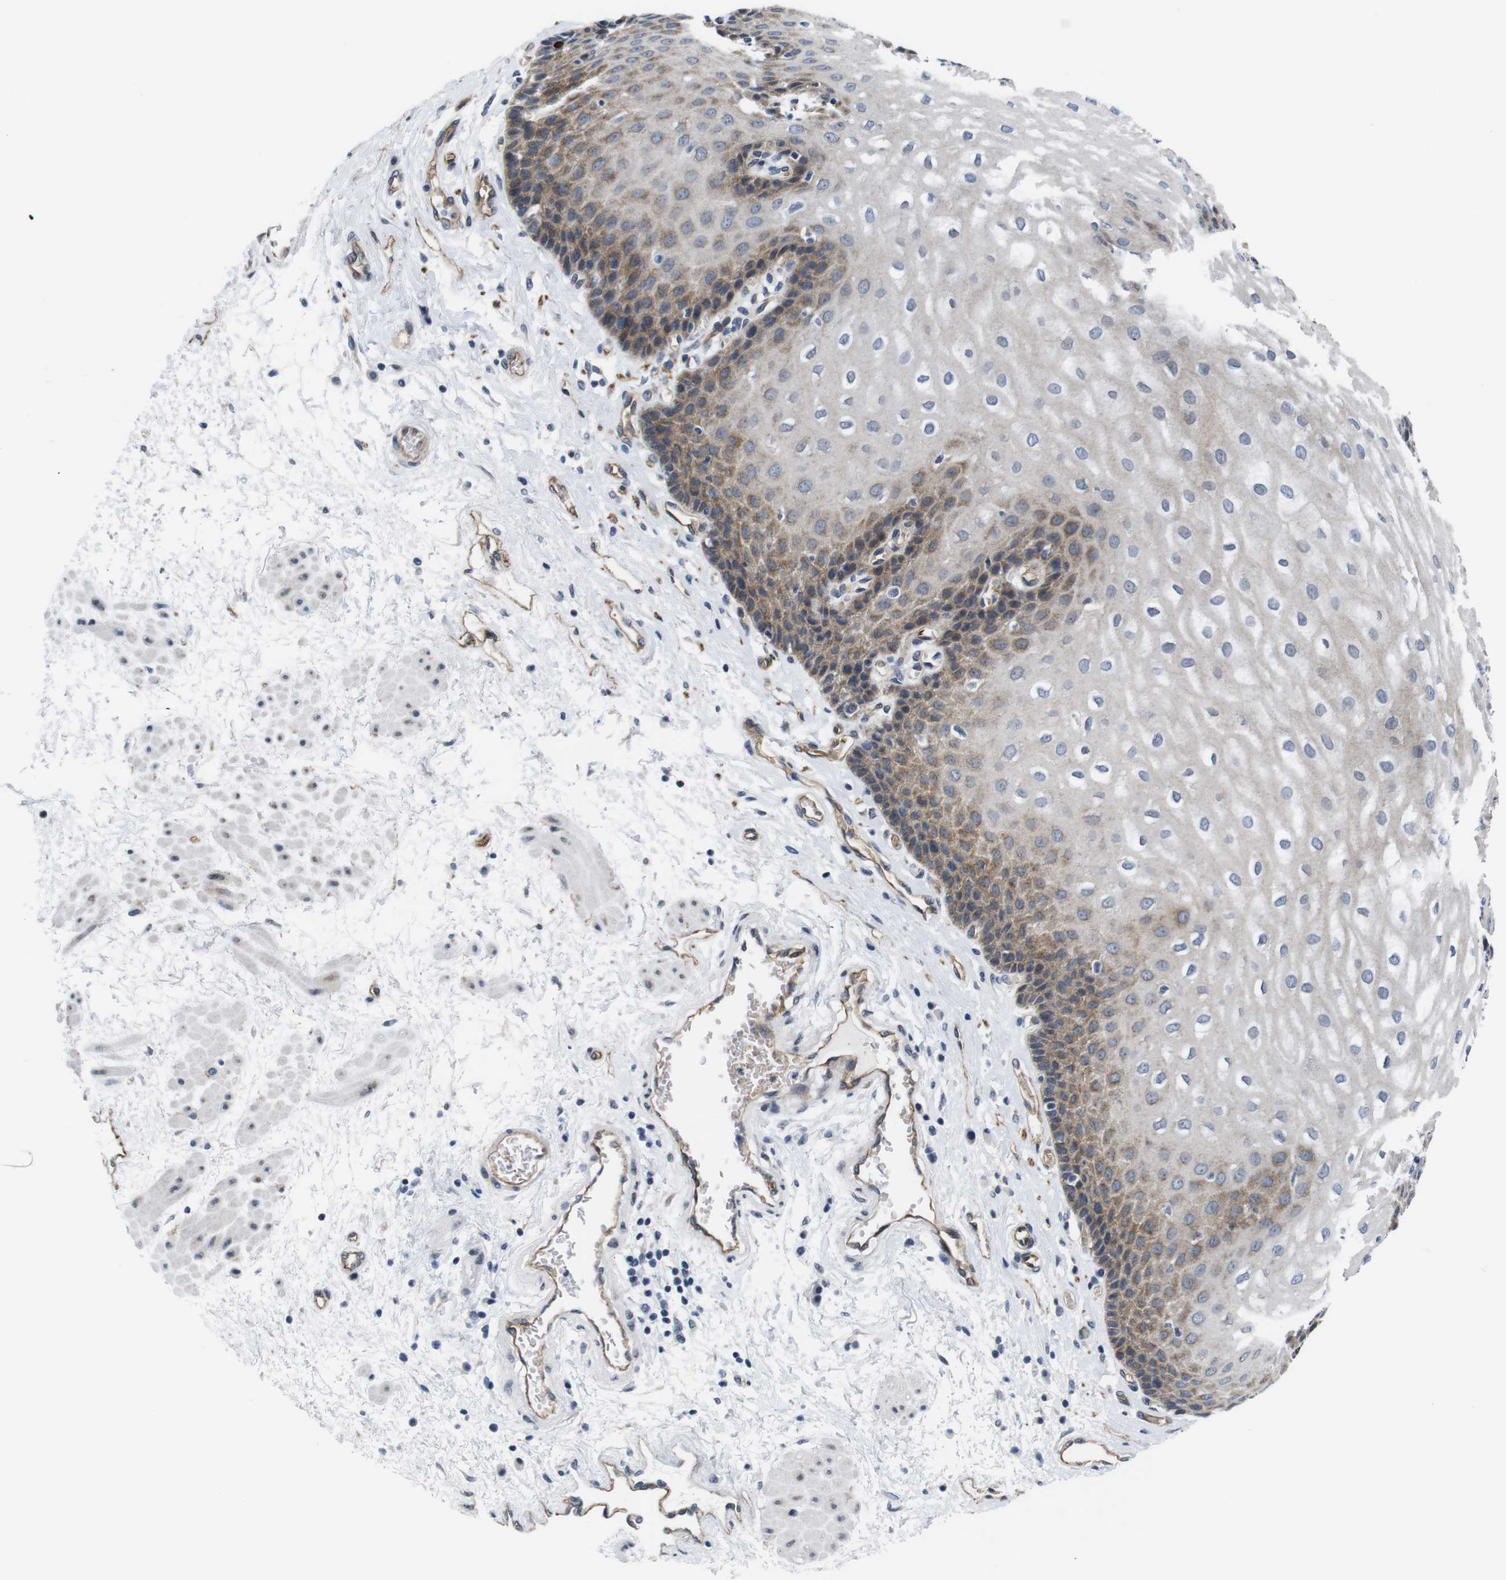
{"staining": {"intensity": "moderate", "quantity": "25%-75%", "location": "cytoplasmic/membranous"}, "tissue": "esophagus", "cell_type": "Squamous epithelial cells", "image_type": "normal", "snomed": [{"axis": "morphology", "description": "Normal tissue, NOS"}, {"axis": "topography", "description": "Esophagus"}], "caption": "Brown immunohistochemical staining in normal human esophagus shows moderate cytoplasmic/membranous staining in approximately 25%-75% of squamous epithelial cells. Nuclei are stained in blue.", "gene": "SOCS3", "patient": {"sex": "male", "age": 48}}